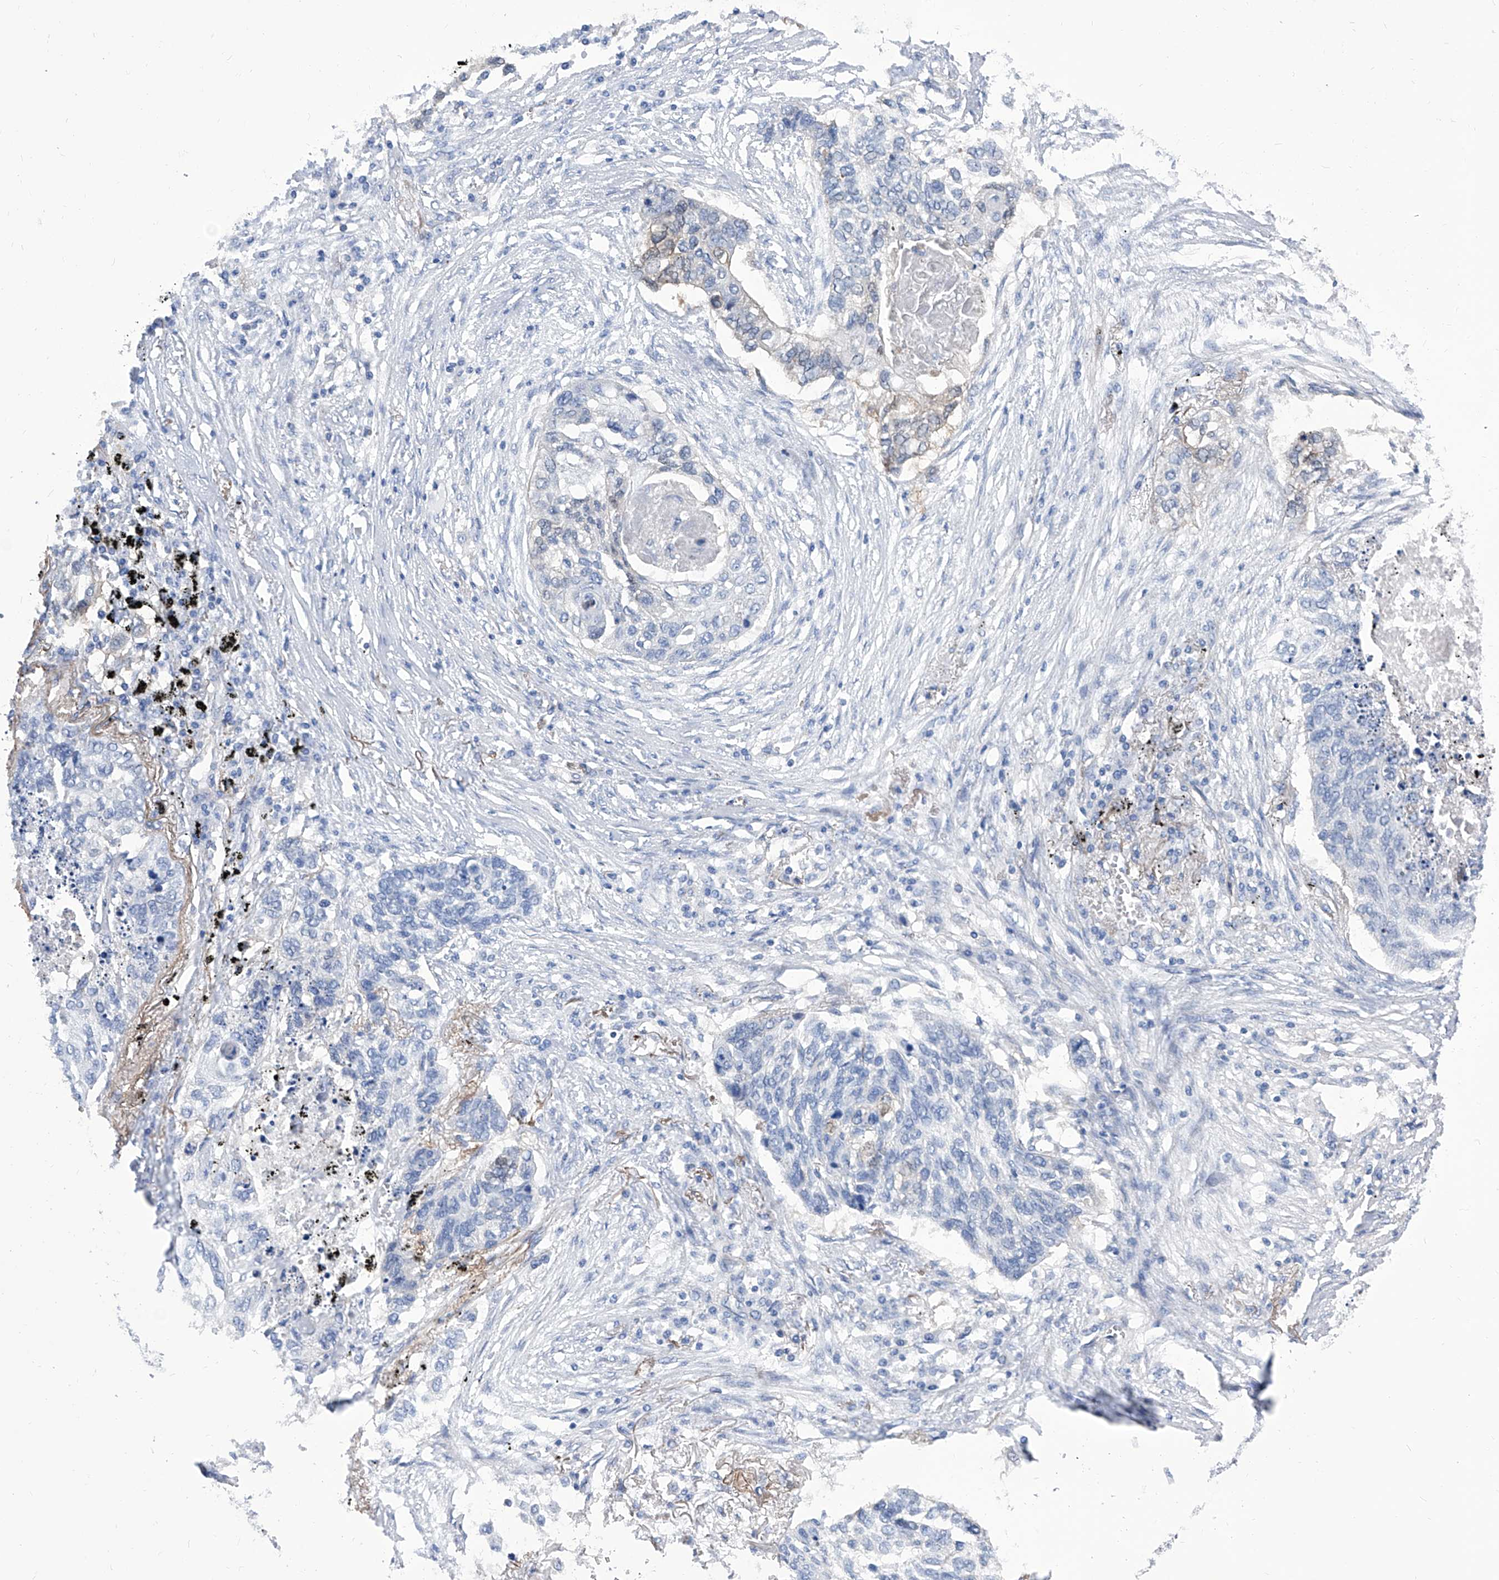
{"staining": {"intensity": "negative", "quantity": "none", "location": "none"}, "tissue": "lung cancer", "cell_type": "Tumor cells", "image_type": "cancer", "snomed": [{"axis": "morphology", "description": "Squamous cell carcinoma, NOS"}, {"axis": "topography", "description": "Lung"}], "caption": "Tumor cells show no significant positivity in lung squamous cell carcinoma.", "gene": "SMS", "patient": {"sex": "female", "age": 63}}